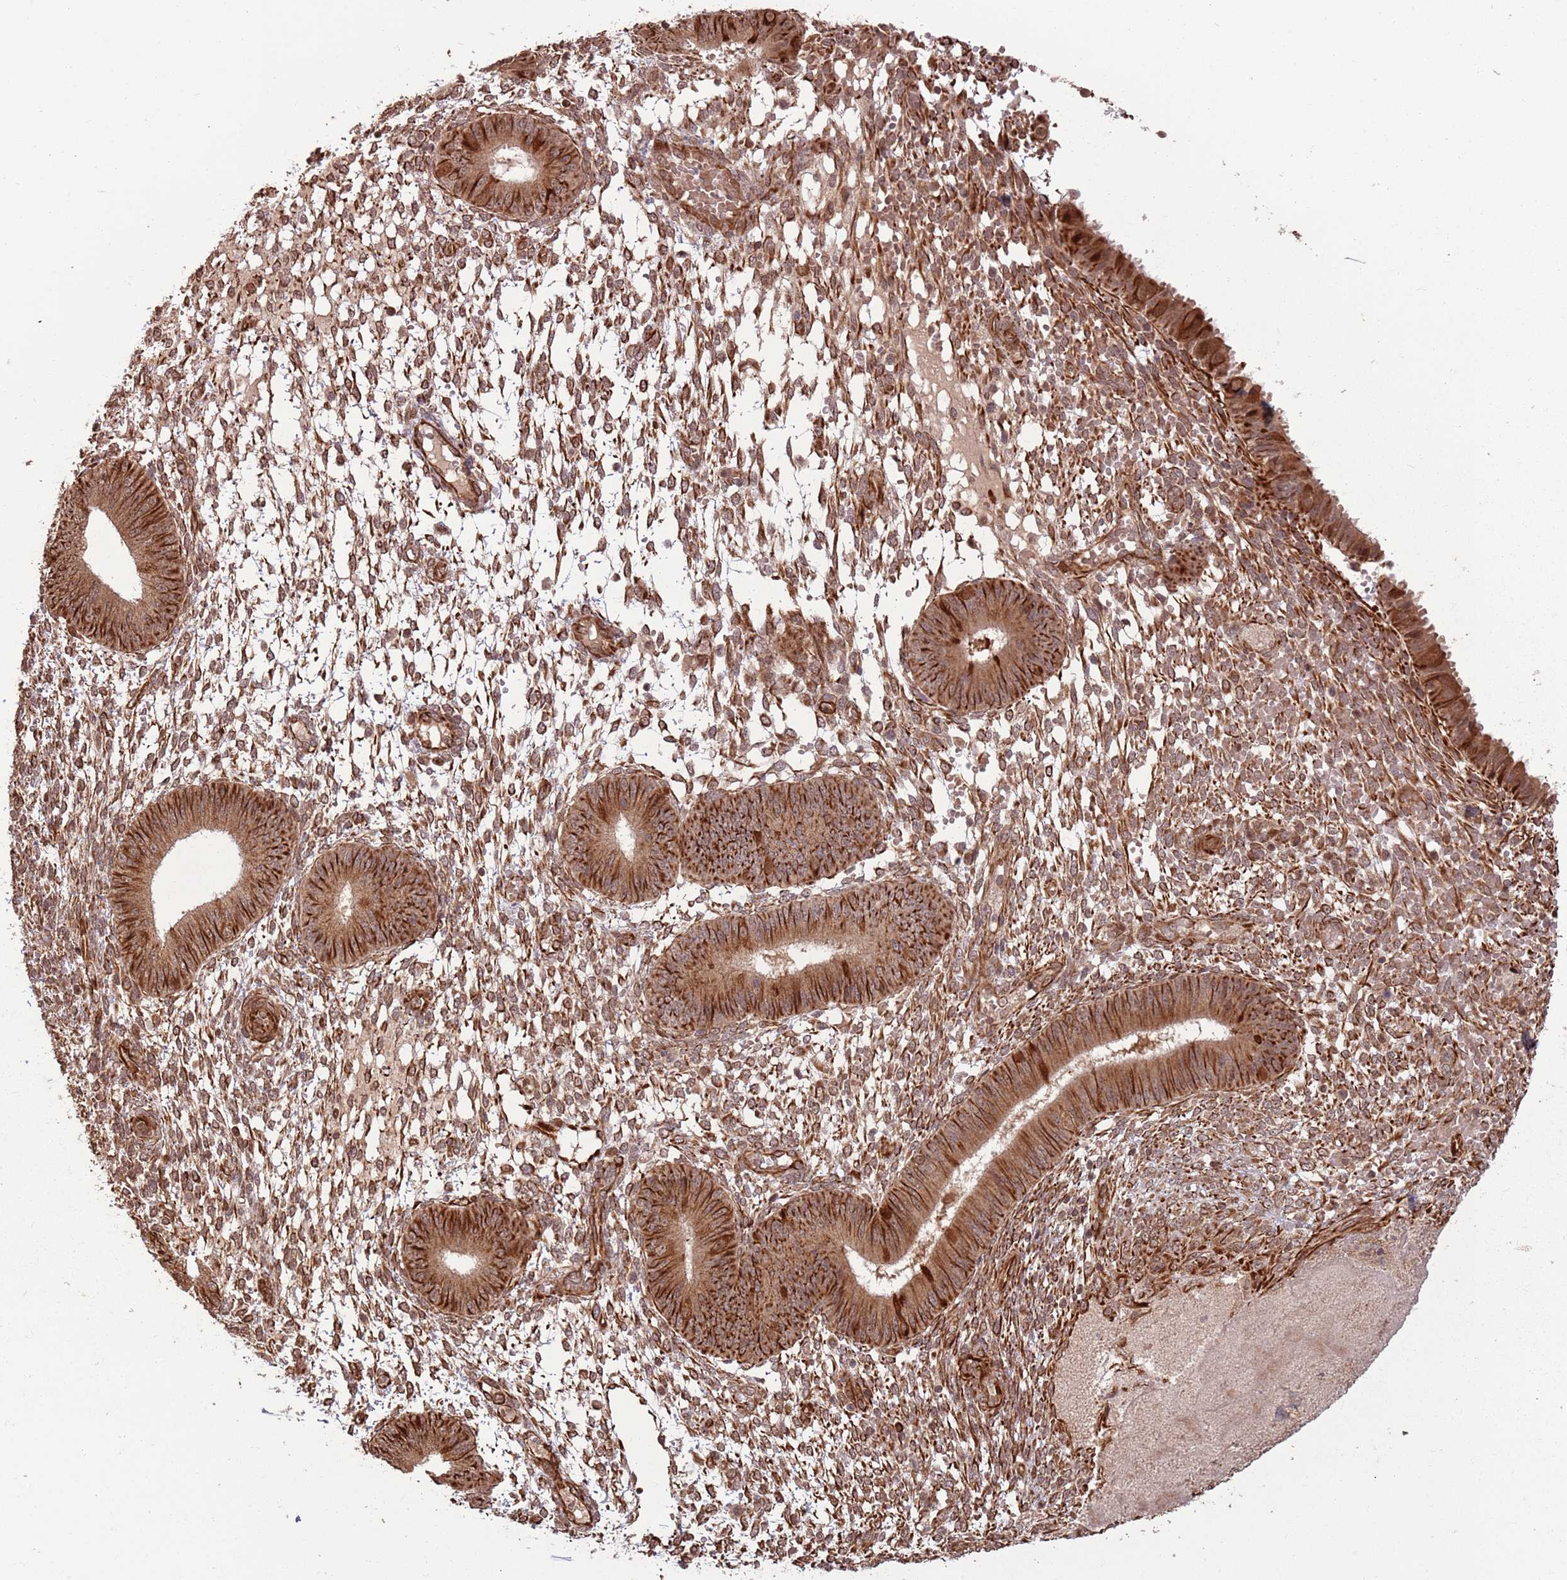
{"staining": {"intensity": "moderate", "quantity": "25%-75%", "location": "cytoplasmic/membranous,nuclear"}, "tissue": "endometrium", "cell_type": "Cells in endometrial stroma", "image_type": "normal", "snomed": [{"axis": "morphology", "description": "Normal tissue, NOS"}, {"axis": "topography", "description": "Endometrium"}], "caption": "Immunohistochemical staining of benign human endometrium demonstrates medium levels of moderate cytoplasmic/membranous,nuclear positivity in approximately 25%-75% of cells in endometrial stroma. The staining was performed using DAB to visualize the protein expression in brown, while the nuclei were stained in blue with hematoxylin (Magnification: 20x).", "gene": "ADAMTS3", "patient": {"sex": "female", "age": 49}}